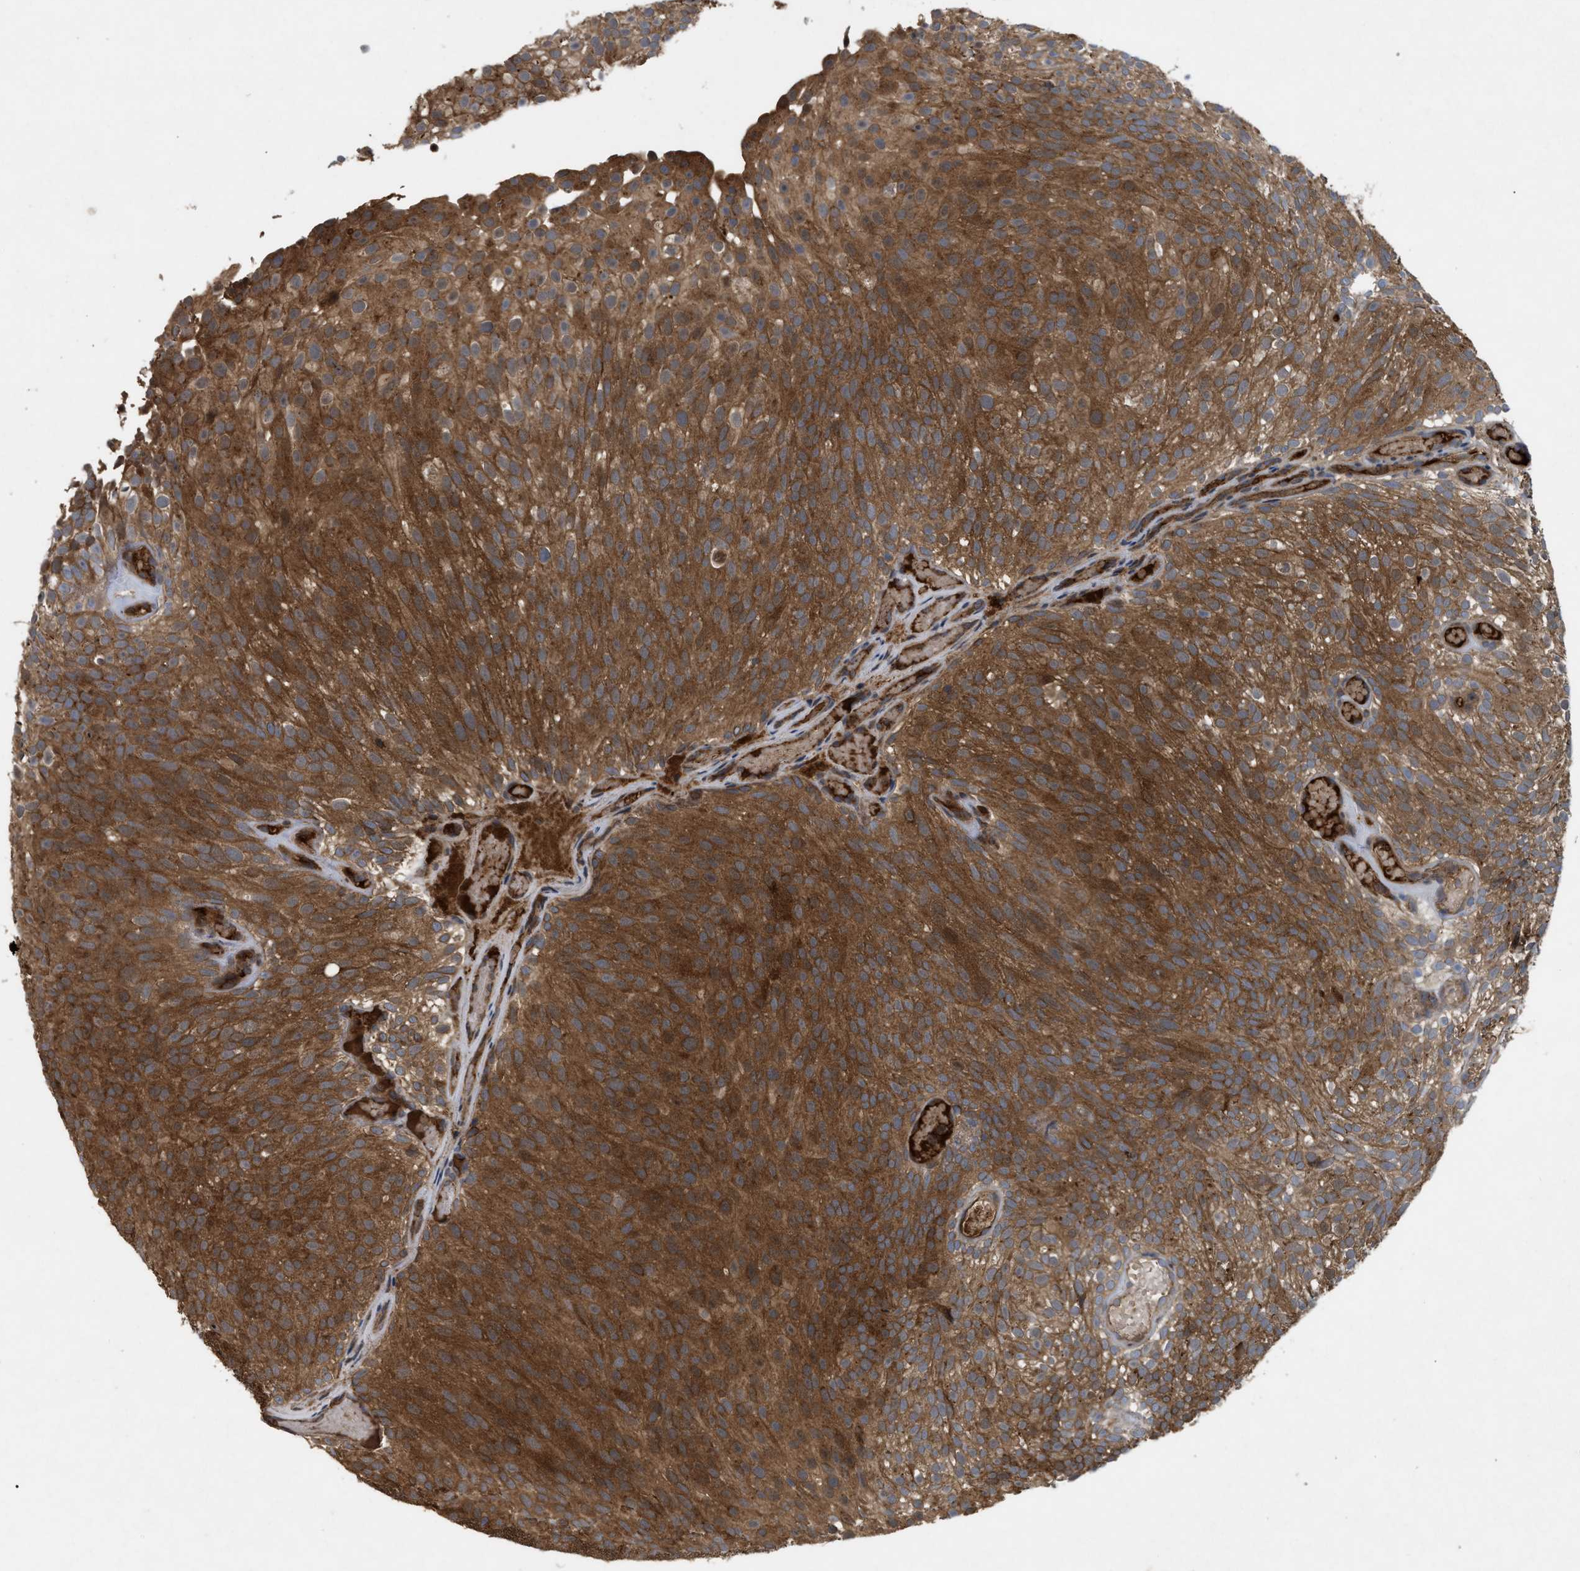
{"staining": {"intensity": "strong", "quantity": ">75%", "location": "cytoplasmic/membranous"}, "tissue": "urothelial cancer", "cell_type": "Tumor cells", "image_type": "cancer", "snomed": [{"axis": "morphology", "description": "Urothelial carcinoma, Low grade"}, {"axis": "topography", "description": "Urinary bladder"}], "caption": "This photomicrograph reveals IHC staining of low-grade urothelial carcinoma, with high strong cytoplasmic/membranous positivity in approximately >75% of tumor cells.", "gene": "RAB2A", "patient": {"sex": "male", "age": 78}}